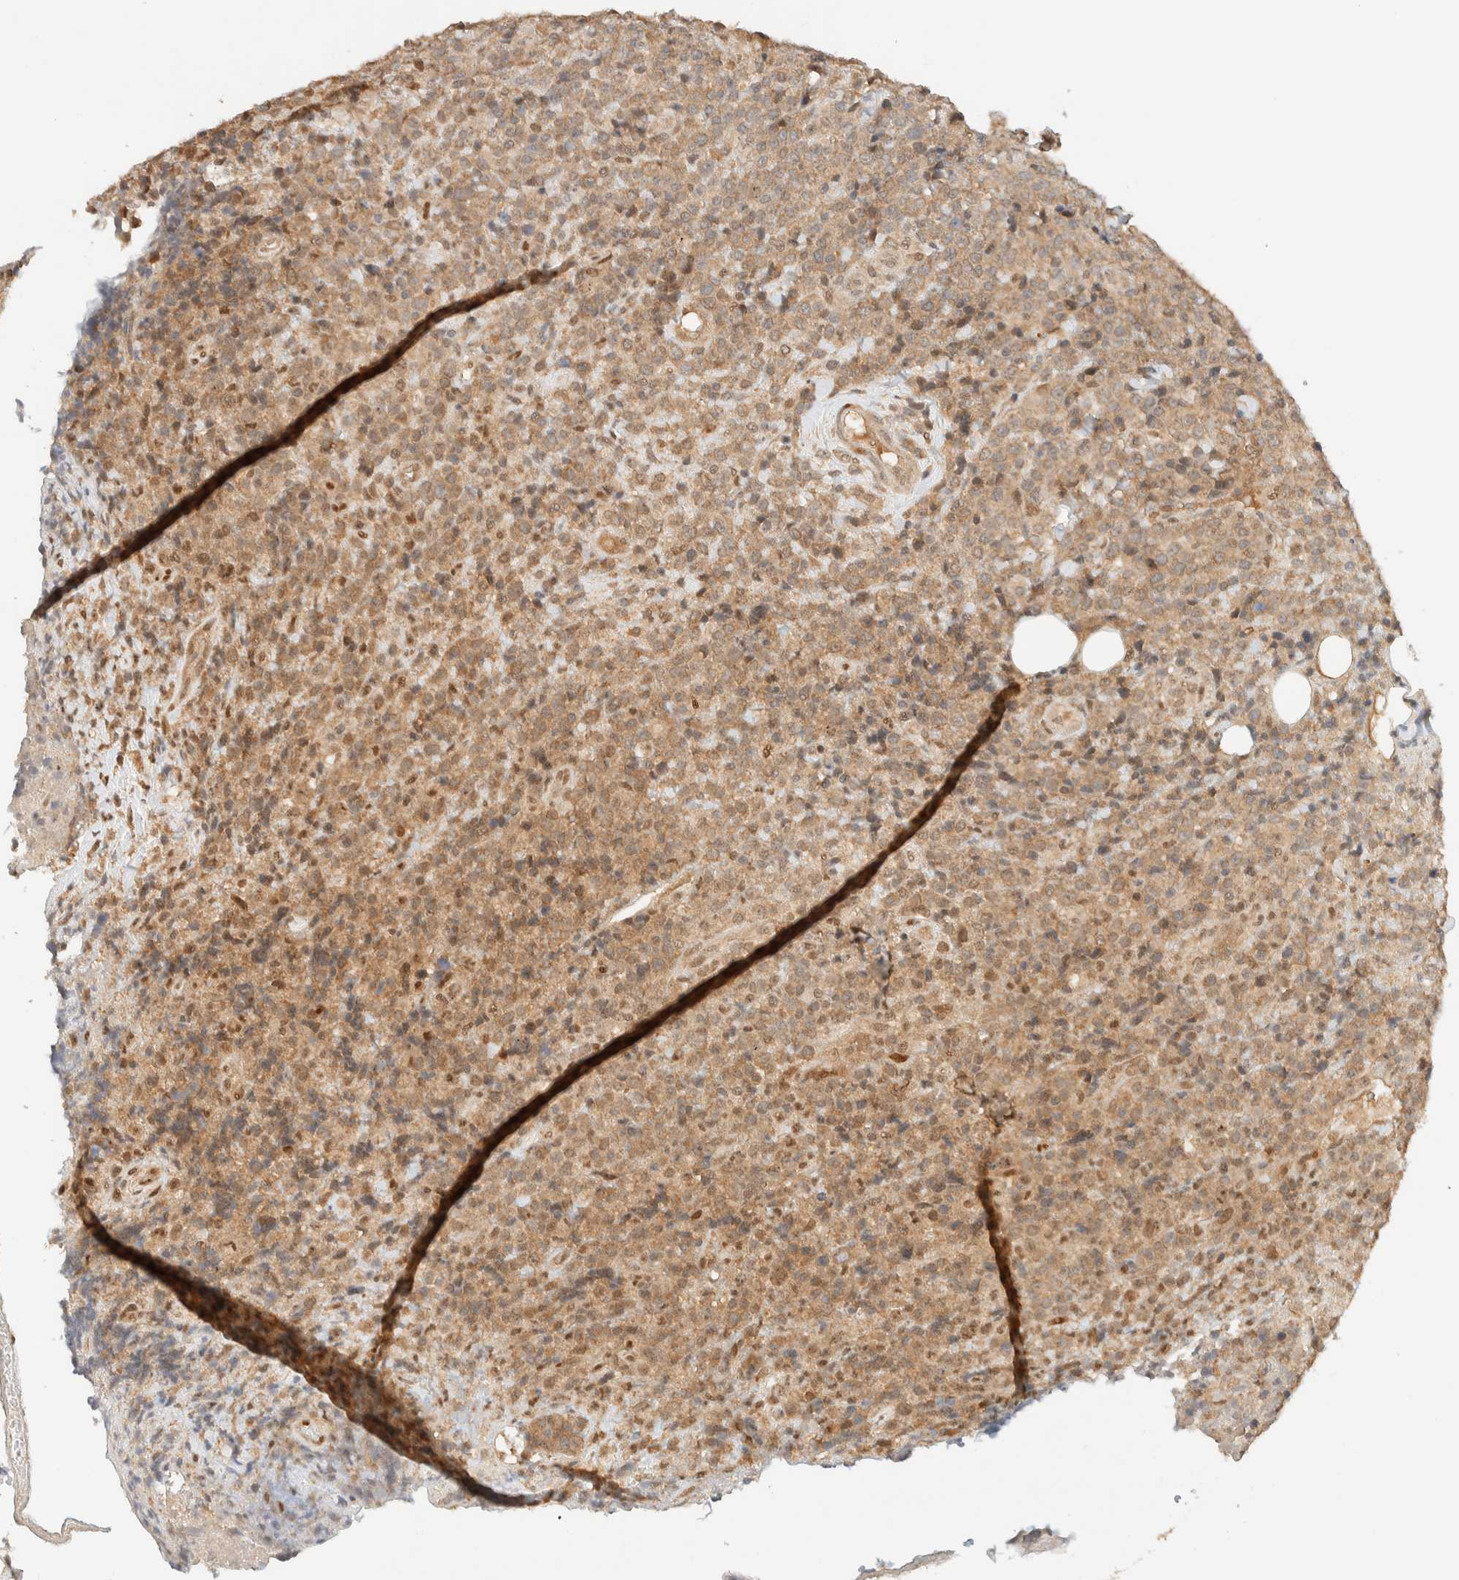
{"staining": {"intensity": "moderate", "quantity": "25%-75%", "location": "cytoplasmic/membranous"}, "tissue": "lymphoma", "cell_type": "Tumor cells", "image_type": "cancer", "snomed": [{"axis": "morphology", "description": "Malignant lymphoma, non-Hodgkin's type, High grade"}, {"axis": "topography", "description": "Lymph node"}], "caption": "Immunohistochemical staining of lymphoma shows medium levels of moderate cytoplasmic/membranous protein staining in approximately 25%-75% of tumor cells.", "gene": "ZBTB34", "patient": {"sex": "male", "age": 13}}